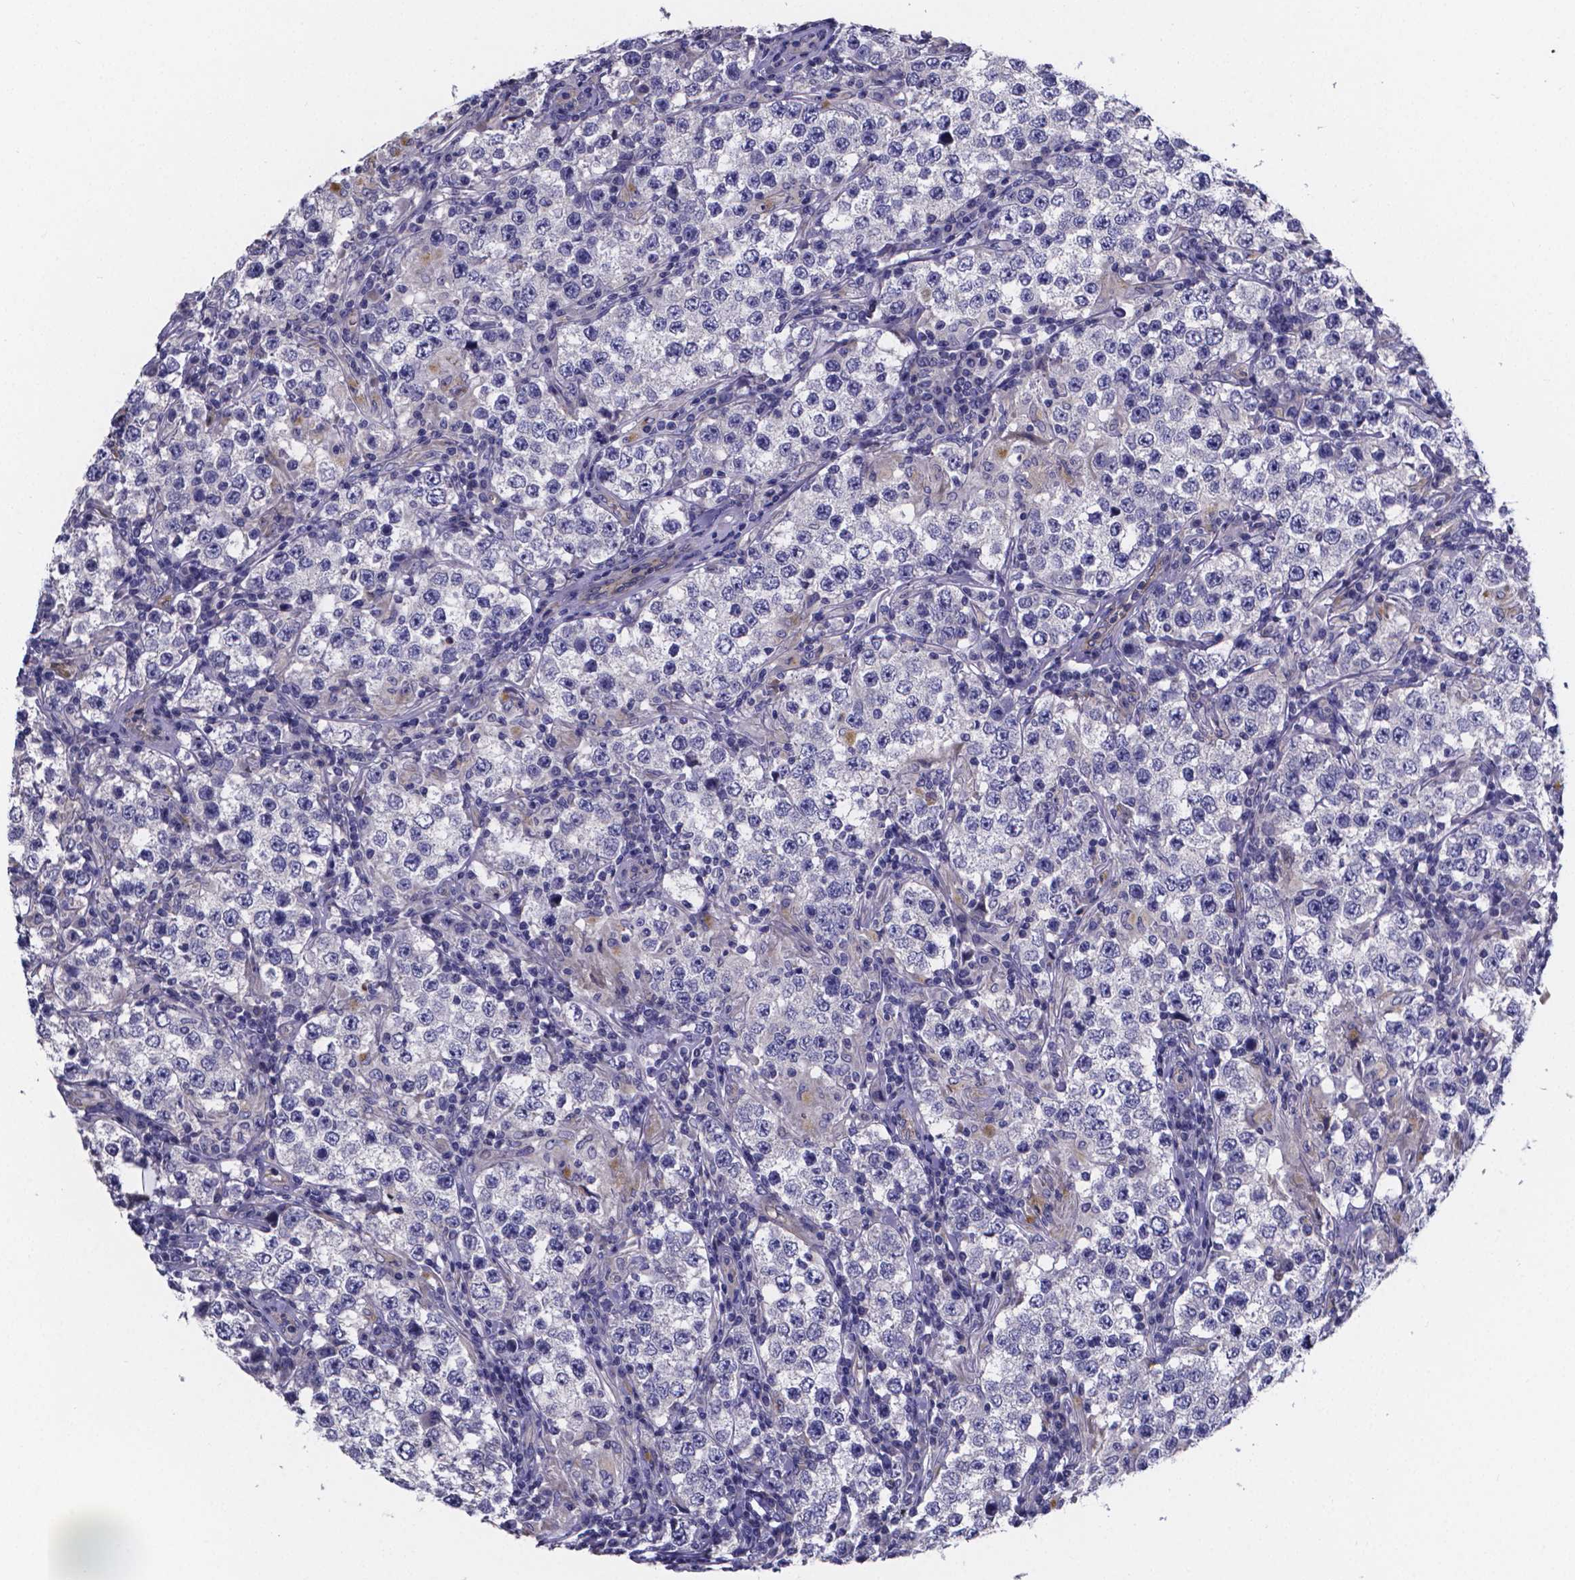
{"staining": {"intensity": "negative", "quantity": "none", "location": "none"}, "tissue": "testis cancer", "cell_type": "Tumor cells", "image_type": "cancer", "snomed": [{"axis": "morphology", "description": "Seminoma, NOS"}, {"axis": "morphology", "description": "Carcinoma, Embryonal, NOS"}, {"axis": "topography", "description": "Testis"}], "caption": "There is no significant expression in tumor cells of testis cancer (seminoma).", "gene": "SFRP4", "patient": {"sex": "male", "age": 41}}